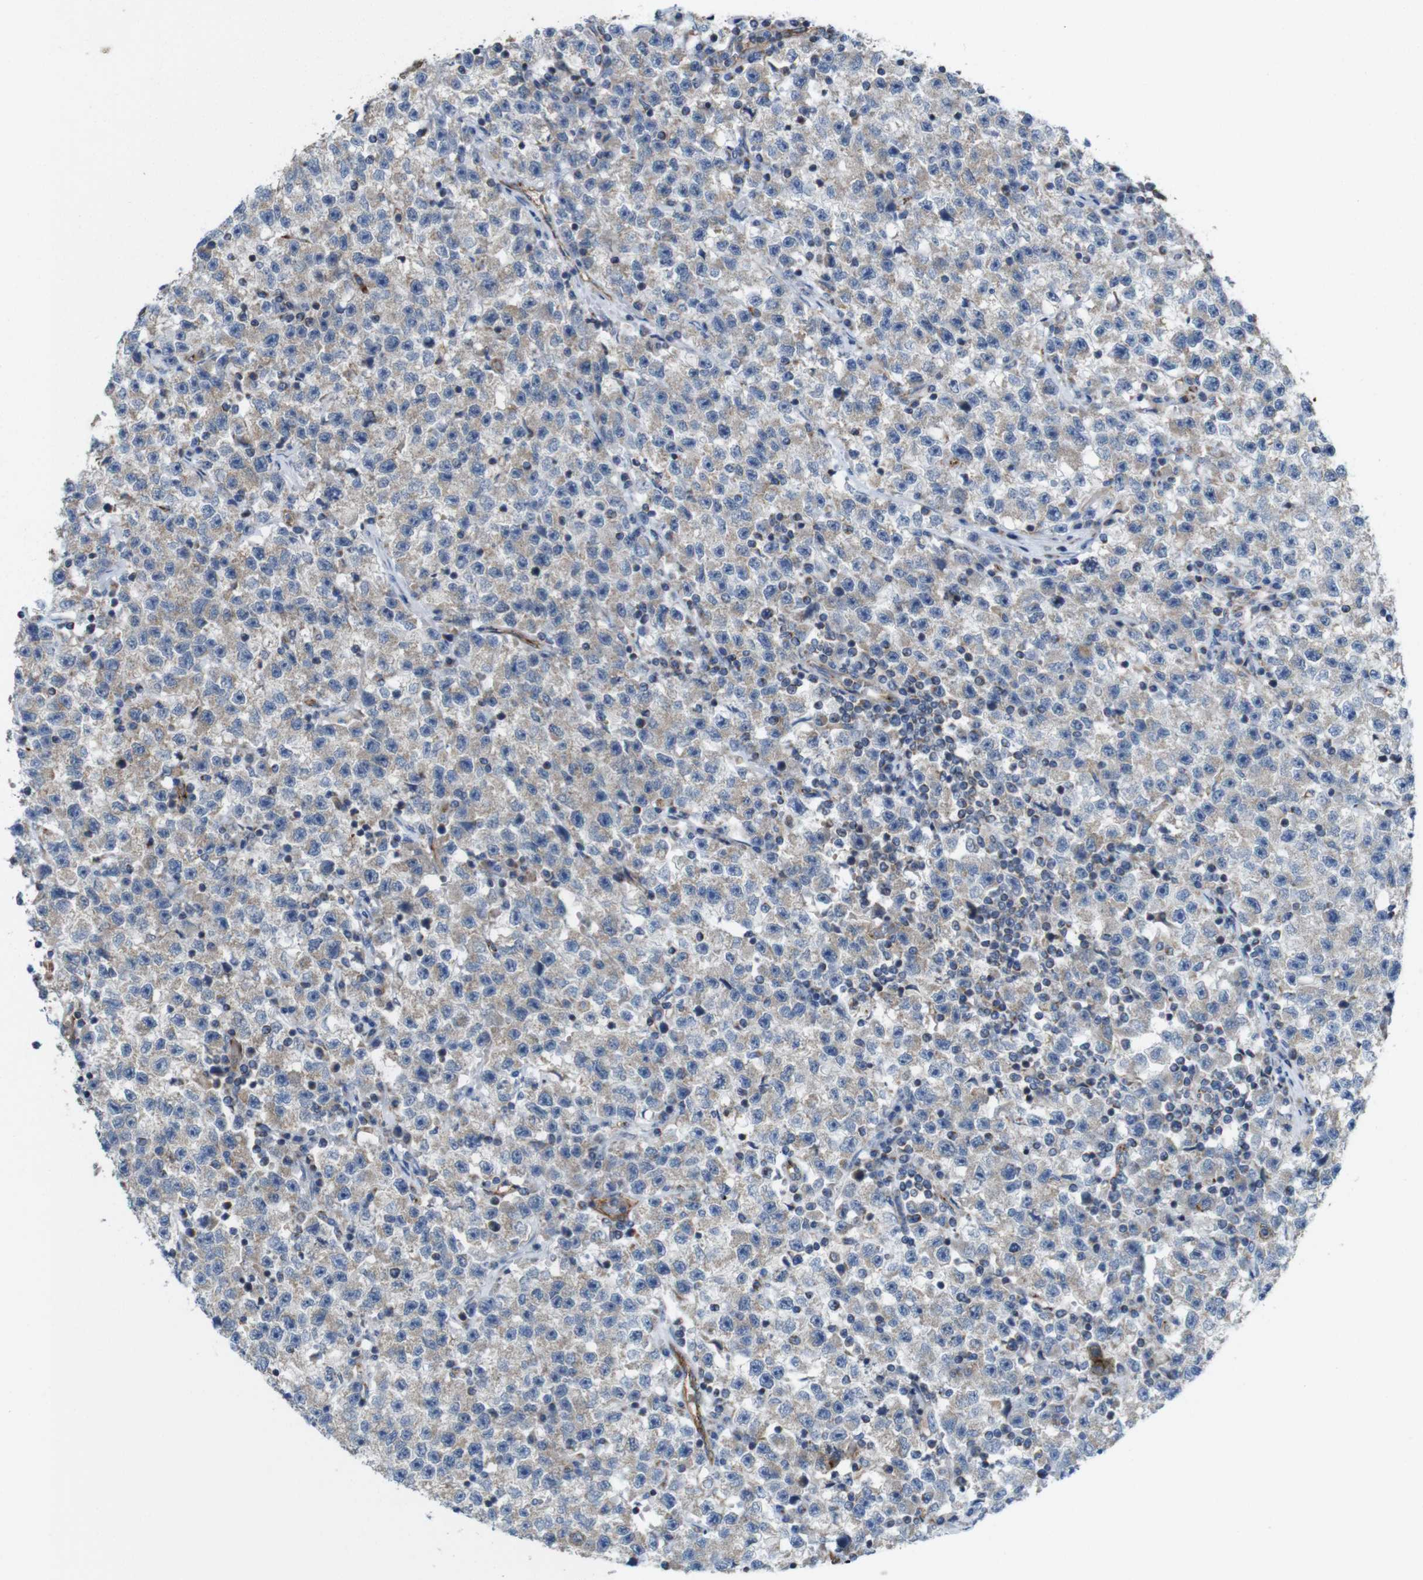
{"staining": {"intensity": "weak", "quantity": ">75%", "location": "cytoplasmic/membranous"}, "tissue": "testis cancer", "cell_type": "Tumor cells", "image_type": "cancer", "snomed": [{"axis": "morphology", "description": "Seminoma, NOS"}, {"axis": "topography", "description": "Testis"}], "caption": "A photomicrograph of testis cancer stained for a protein displays weak cytoplasmic/membranous brown staining in tumor cells. (Stains: DAB in brown, nuclei in blue, Microscopy: brightfield microscopy at high magnification).", "gene": "EFCAB14", "patient": {"sex": "male", "age": 22}}